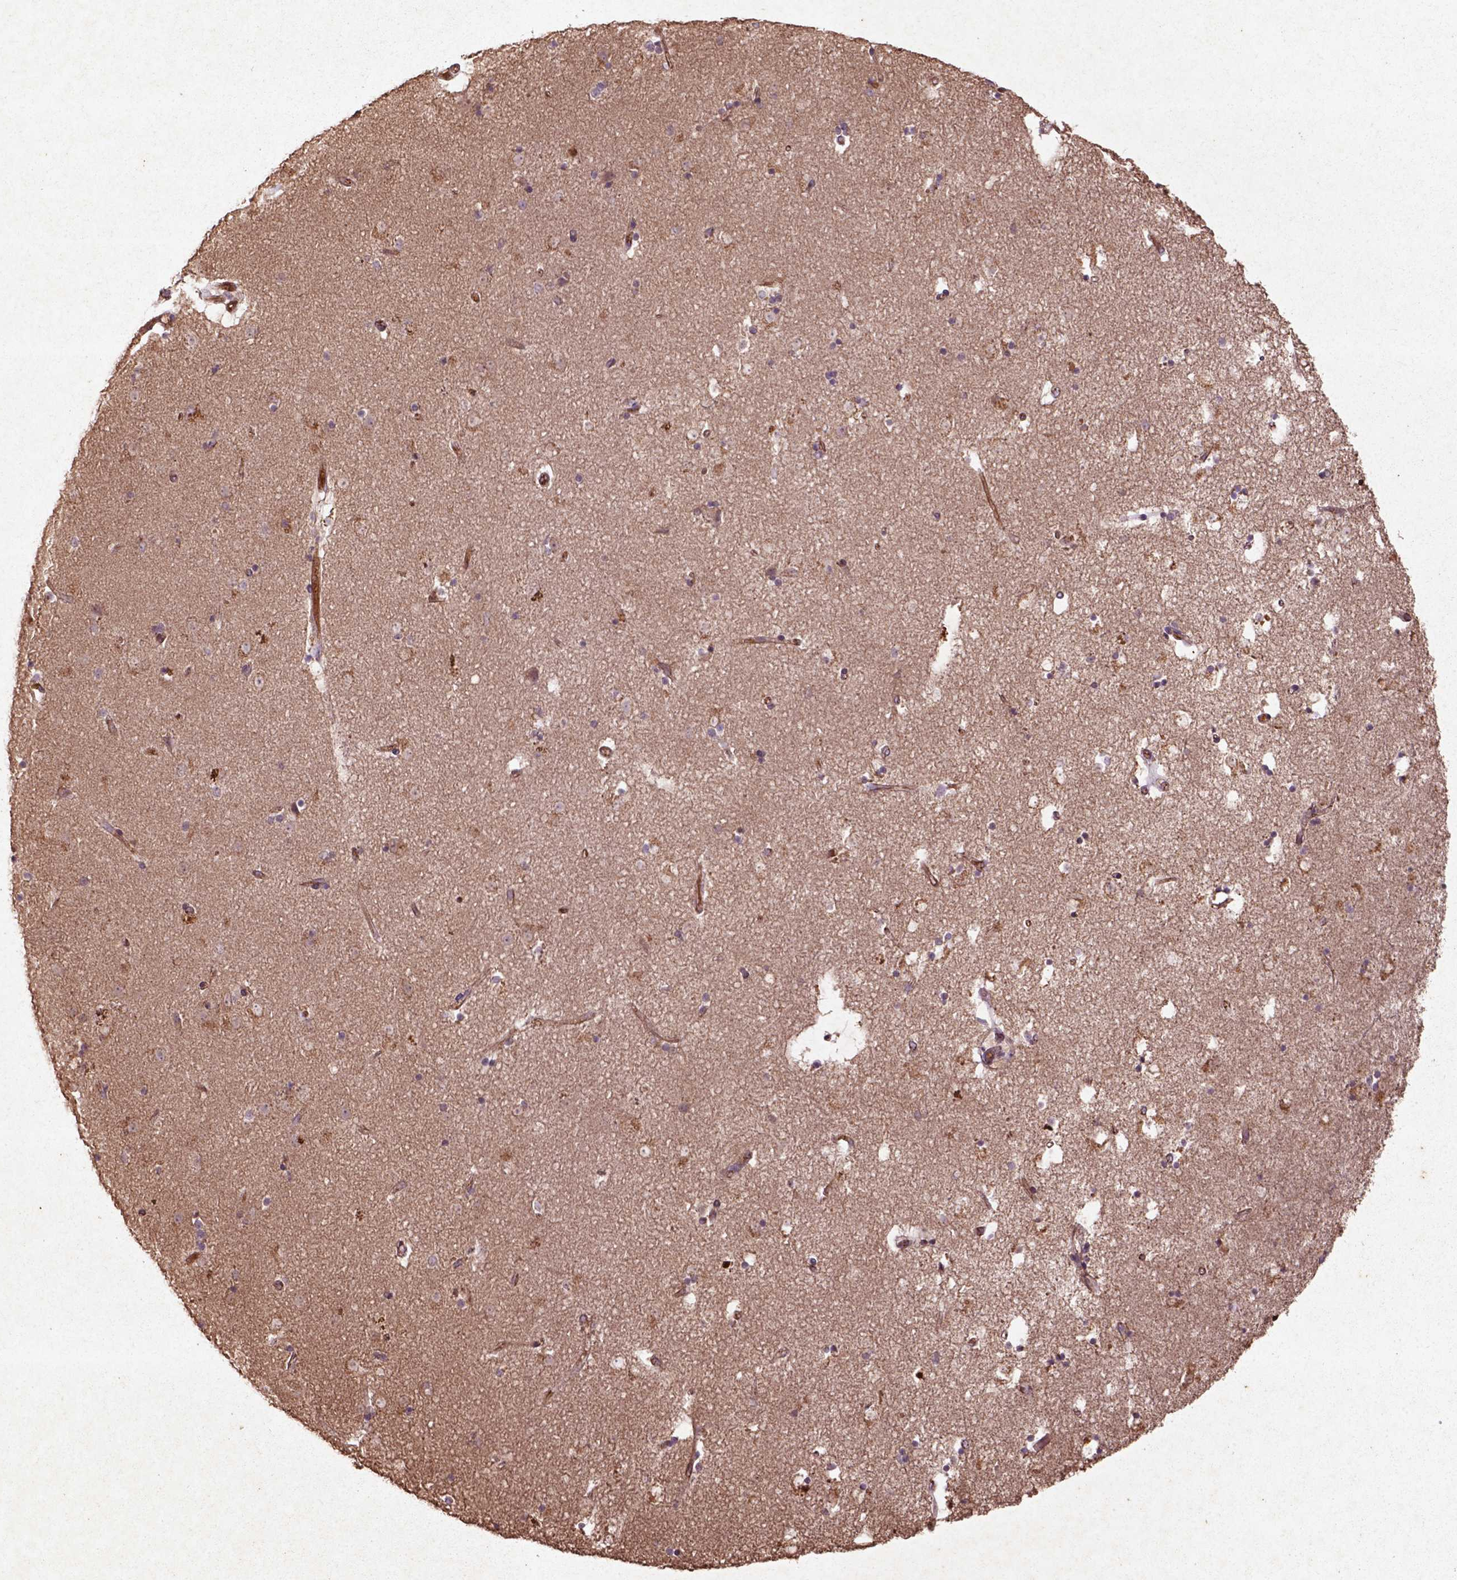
{"staining": {"intensity": "negative", "quantity": "none", "location": "none"}, "tissue": "caudate", "cell_type": "Glial cells", "image_type": "normal", "snomed": [{"axis": "morphology", "description": "Normal tissue, NOS"}, {"axis": "topography", "description": "Lateral ventricle wall"}], "caption": "There is no significant expression in glial cells of caudate. (DAB immunohistochemistry with hematoxylin counter stain).", "gene": "COQ2", "patient": {"sex": "female", "age": 71}}